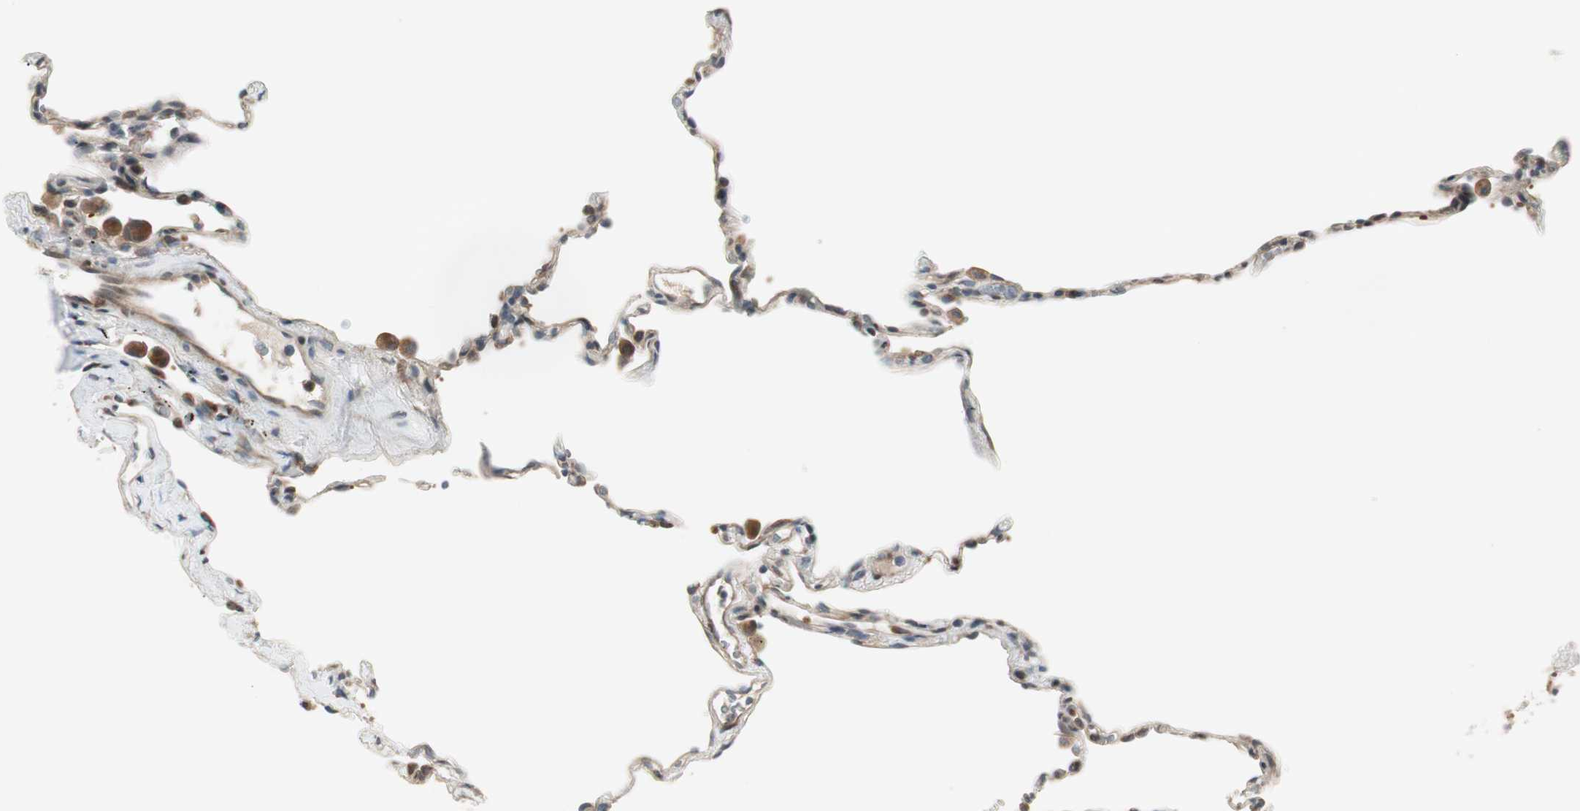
{"staining": {"intensity": "negative", "quantity": "none", "location": "none"}, "tissue": "lung", "cell_type": "Alveolar cells", "image_type": "normal", "snomed": [{"axis": "morphology", "description": "Normal tissue, NOS"}, {"axis": "topography", "description": "Lung"}], "caption": "A histopathology image of lung stained for a protein demonstrates no brown staining in alveolar cells. The staining is performed using DAB (3,3'-diaminobenzidine) brown chromogen with nuclei counter-stained in using hematoxylin.", "gene": "CGRRF1", "patient": {"sex": "male", "age": 59}}